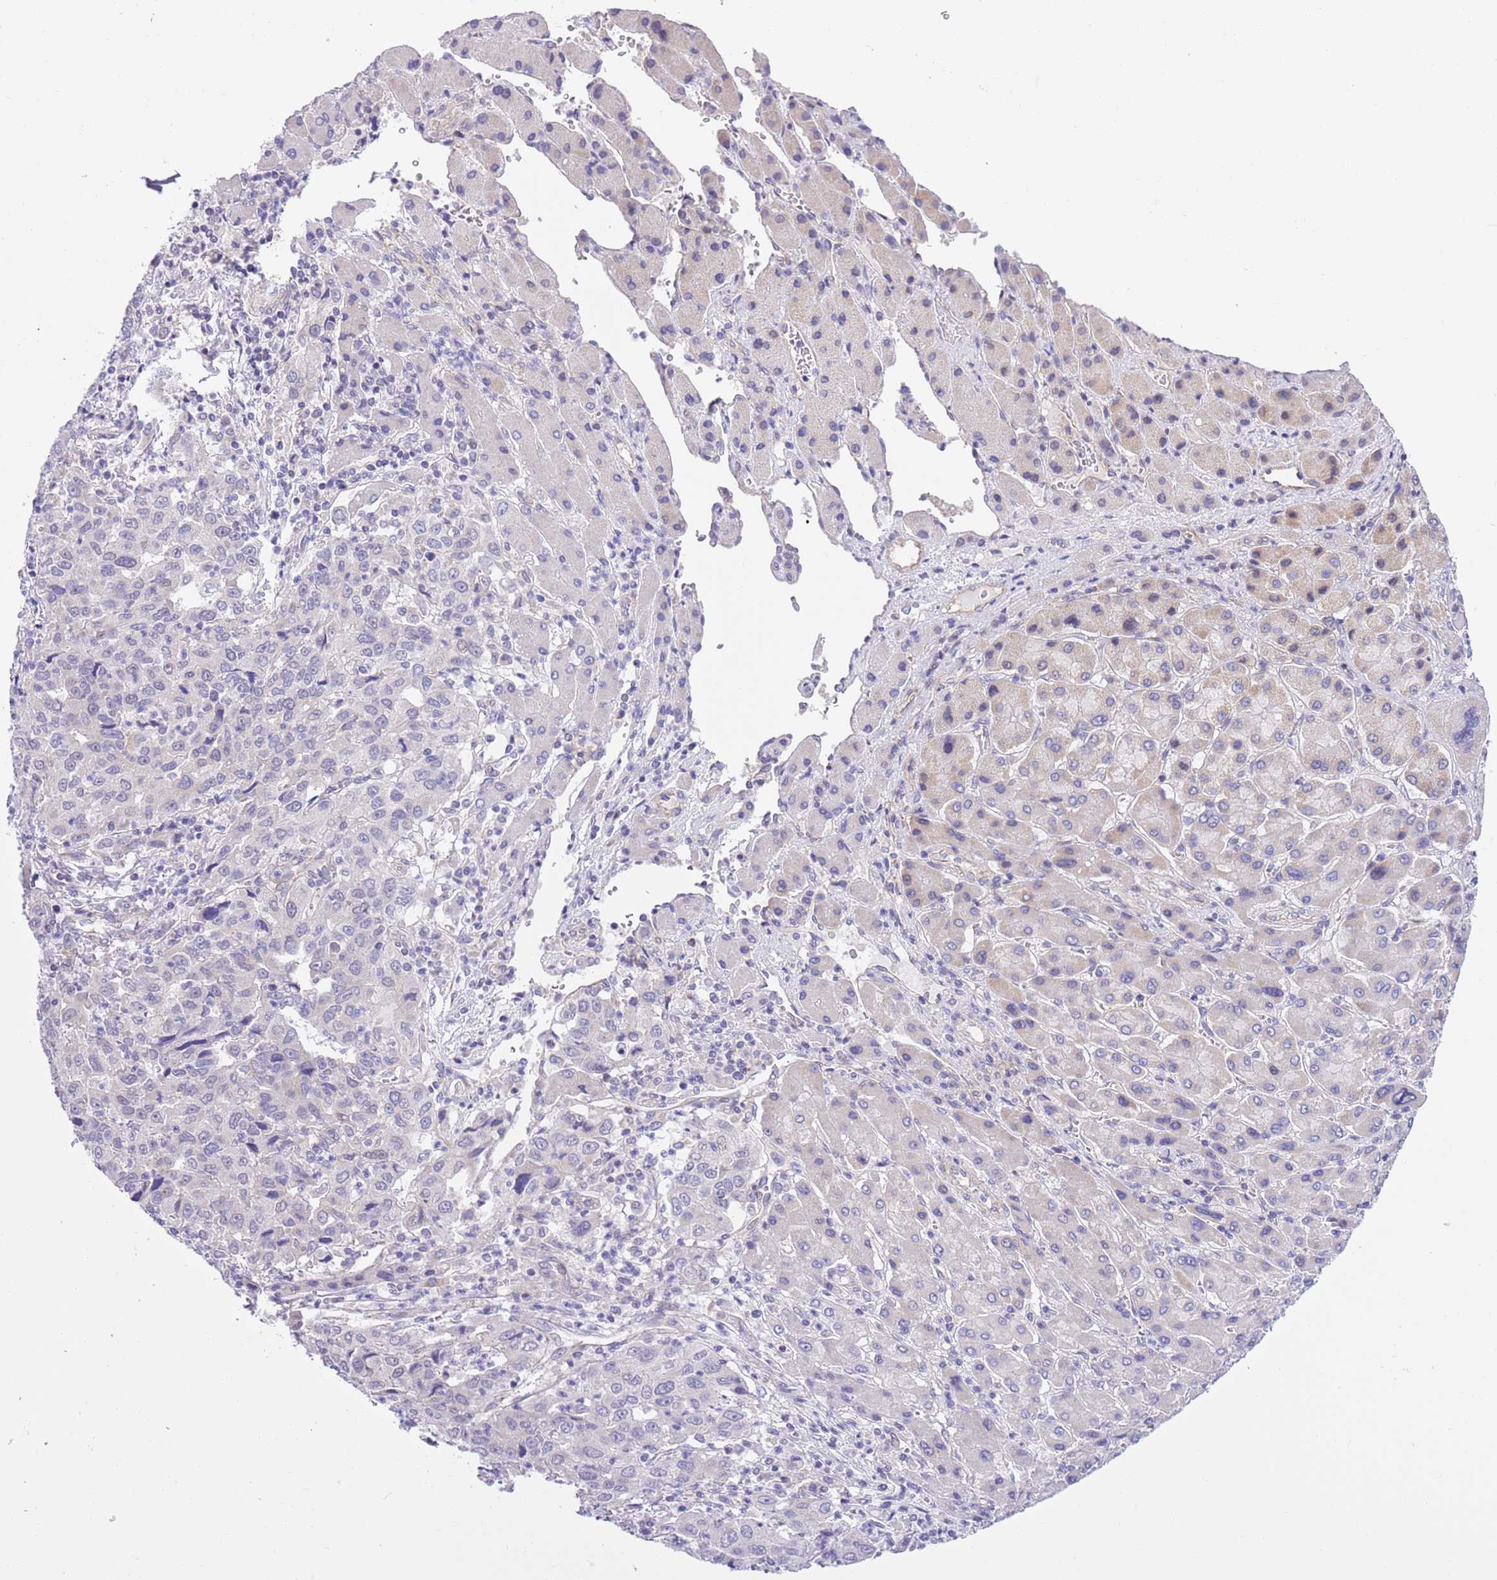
{"staining": {"intensity": "negative", "quantity": "none", "location": "none"}, "tissue": "liver cancer", "cell_type": "Tumor cells", "image_type": "cancer", "snomed": [{"axis": "morphology", "description": "Carcinoma, Hepatocellular, NOS"}, {"axis": "topography", "description": "Liver"}], "caption": "Protein analysis of liver cancer shows no significant expression in tumor cells. (Stains: DAB immunohistochemistry (IHC) with hematoxylin counter stain, Microscopy: brightfield microscopy at high magnification).", "gene": "NET1", "patient": {"sex": "male", "age": 63}}